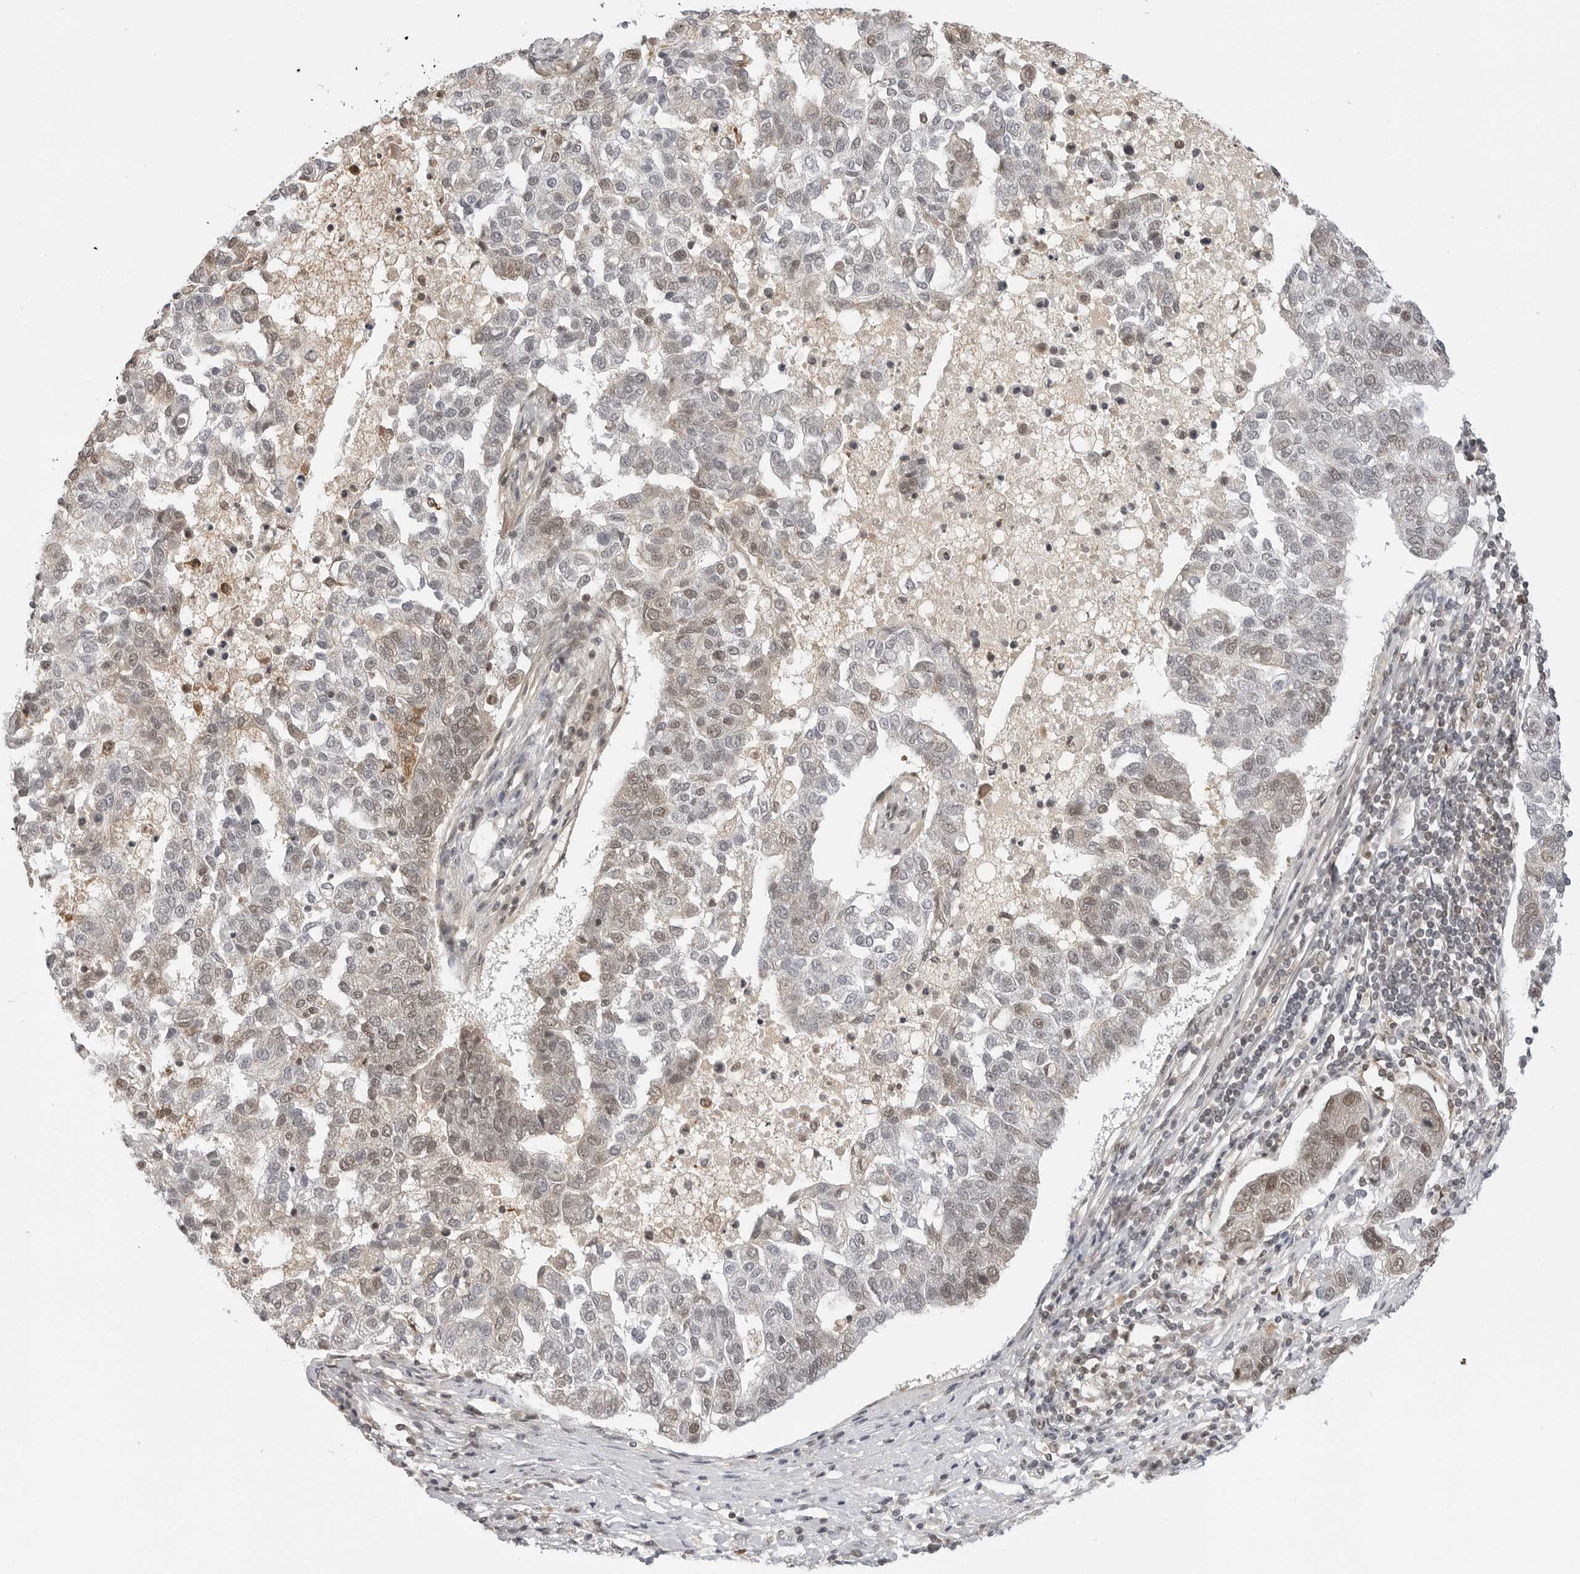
{"staining": {"intensity": "weak", "quantity": "25%-75%", "location": "nuclear"}, "tissue": "pancreatic cancer", "cell_type": "Tumor cells", "image_type": "cancer", "snomed": [{"axis": "morphology", "description": "Adenocarcinoma, NOS"}, {"axis": "topography", "description": "Pancreas"}], "caption": "Immunohistochemistry (IHC) (DAB) staining of adenocarcinoma (pancreatic) displays weak nuclear protein staining in approximately 25%-75% of tumor cells. (DAB IHC with brightfield microscopy, high magnification).", "gene": "C8orf33", "patient": {"sex": "female", "age": 61}}